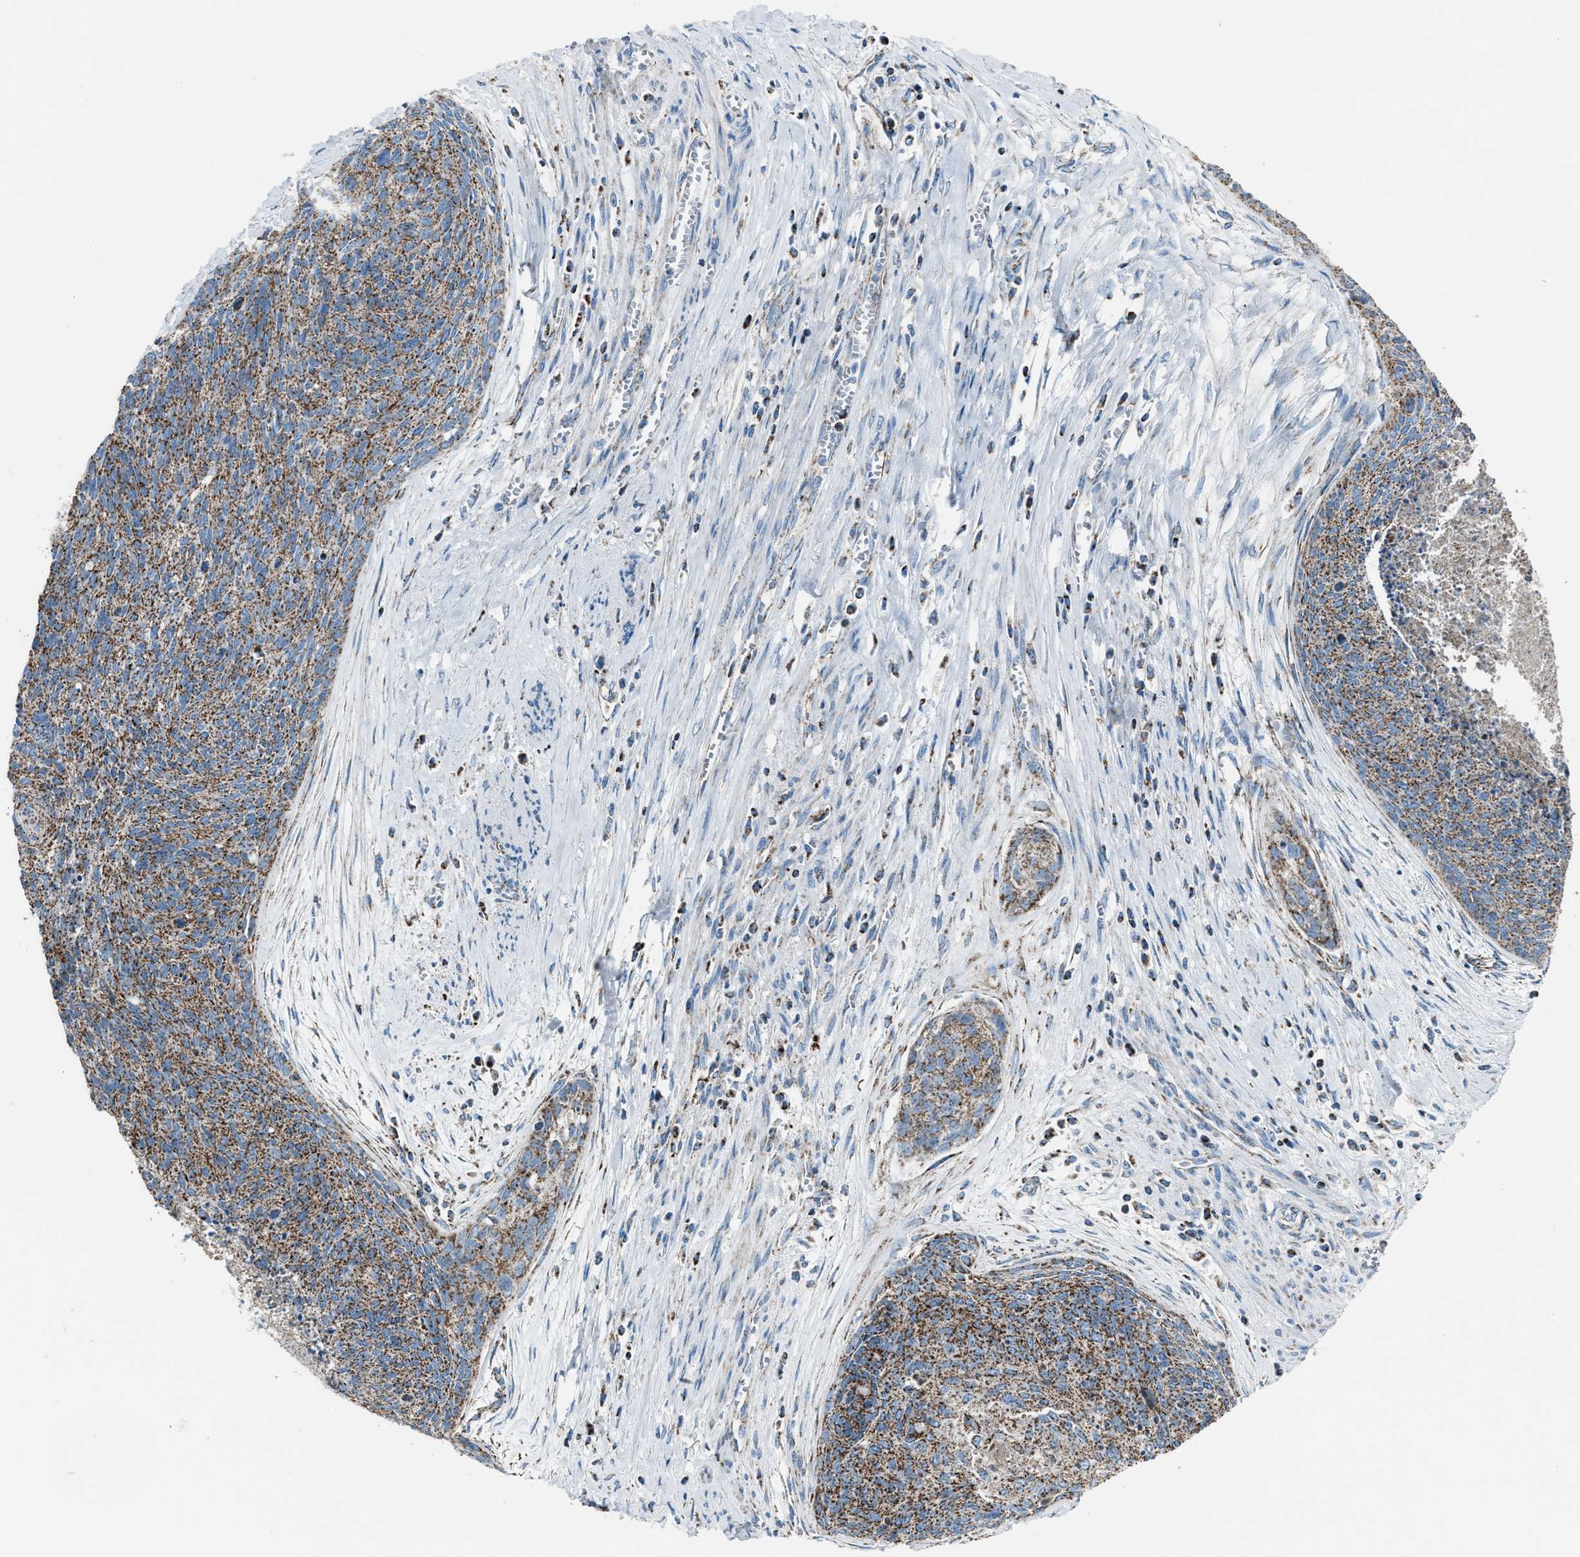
{"staining": {"intensity": "moderate", "quantity": ">75%", "location": "cytoplasmic/membranous"}, "tissue": "cervical cancer", "cell_type": "Tumor cells", "image_type": "cancer", "snomed": [{"axis": "morphology", "description": "Squamous cell carcinoma, NOS"}, {"axis": "topography", "description": "Cervix"}], "caption": "Cervical squamous cell carcinoma was stained to show a protein in brown. There is medium levels of moderate cytoplasmic/membranous expression in about >75% of tumor cells. Immunohistochemistry stains the protein of interest in brown and the nuclei are stained blue.", "gene": "MDH2", "patient": {"sex": "female", "age": 55}}